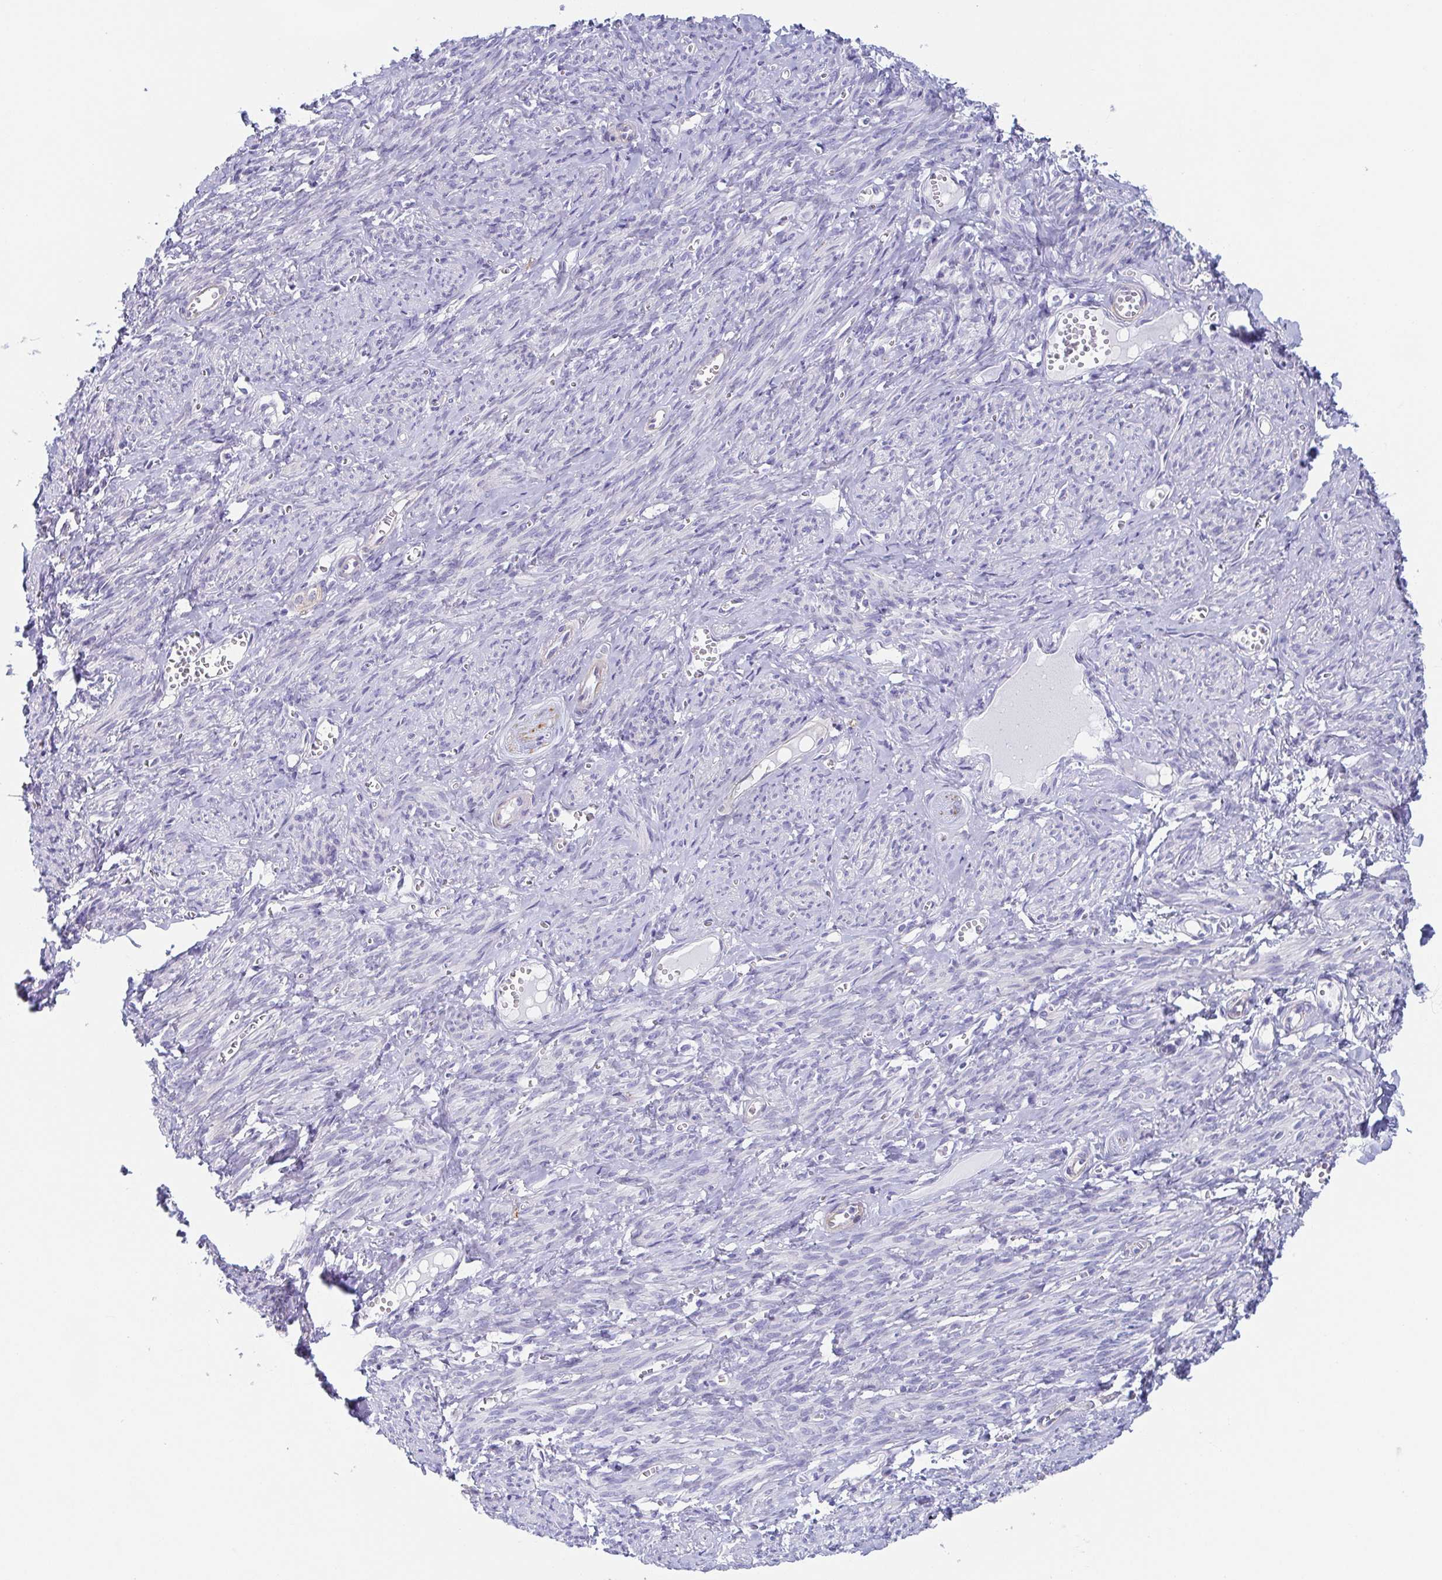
{"staining": {"intensity": "negative", "quantity": "none", "location": "none"}, "tissue": "smooth muscle", "cell_type": "Smooth muscle cells", "image_type": "normal", "snomed": [{"axis": "morphology", "description": "Normal tissue, NOS"}, {"axis": "topography", "description": "Smooth muscle"}], "caption": "This histopathology image is of unremarkable smooth muscle stained with immunohistochemistry to label a protein in brown with the nuclei are counter-stained blue. There is no staining in smooth muscle cells.", "gene": "DYNC1I1", "patient": {"sex": "female", "age": 65}}